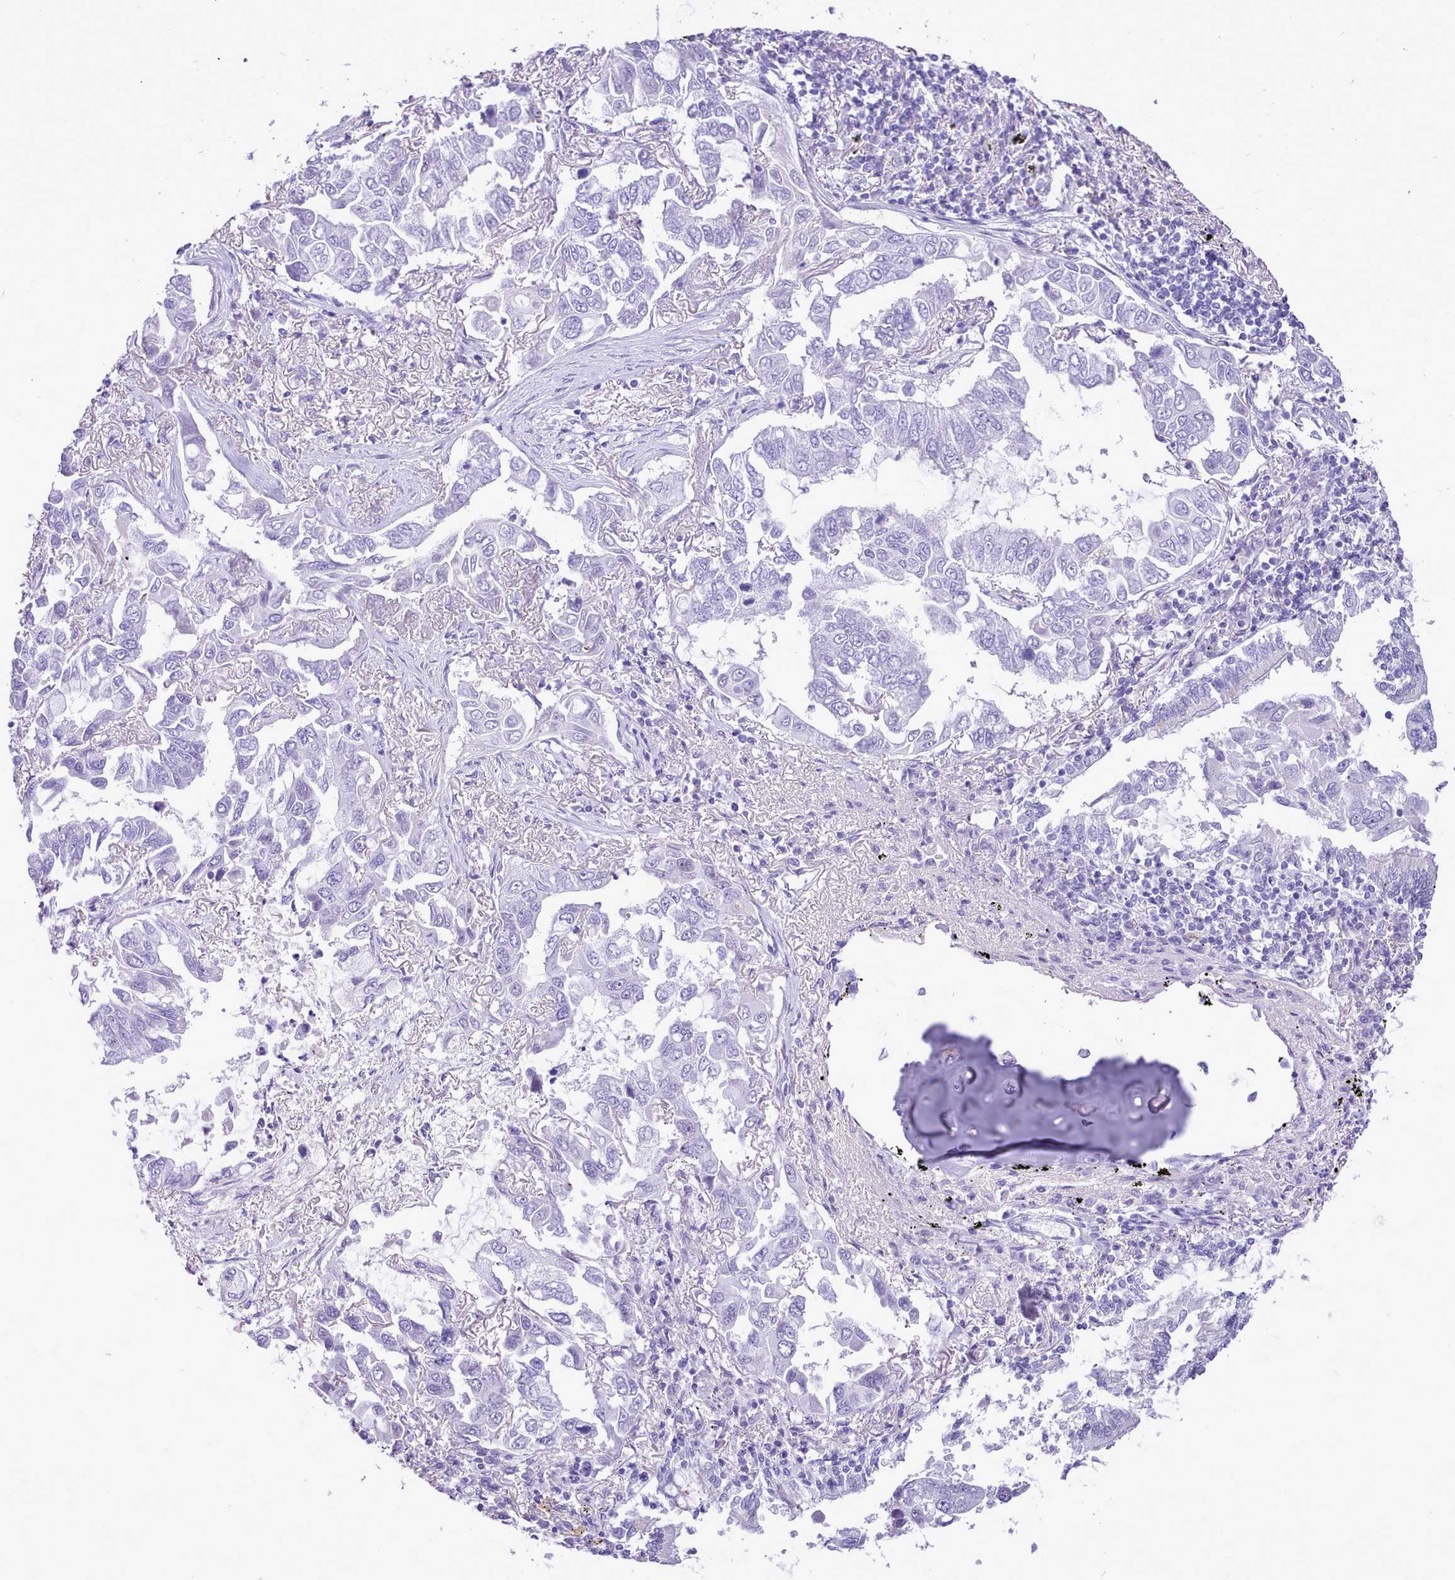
{"staining": {"intensity": "negative", "quantity": "none", "location": "none"}, "tissue": "lung cancer", "cell_type": "Tumor cells", "image_type": "cancer", "snomed": [{"axis": "morphology", "description": "Adenocarcinoma, NOS"}, {"axis": "topography", "description": "Lung"}], "caption": "Immunohistochemical staining of lung adenocarcinoma reveals no significant expression in tumor cells.", "gene": "LRRC37A", "patient": {"sex": "male", "age": 64}}